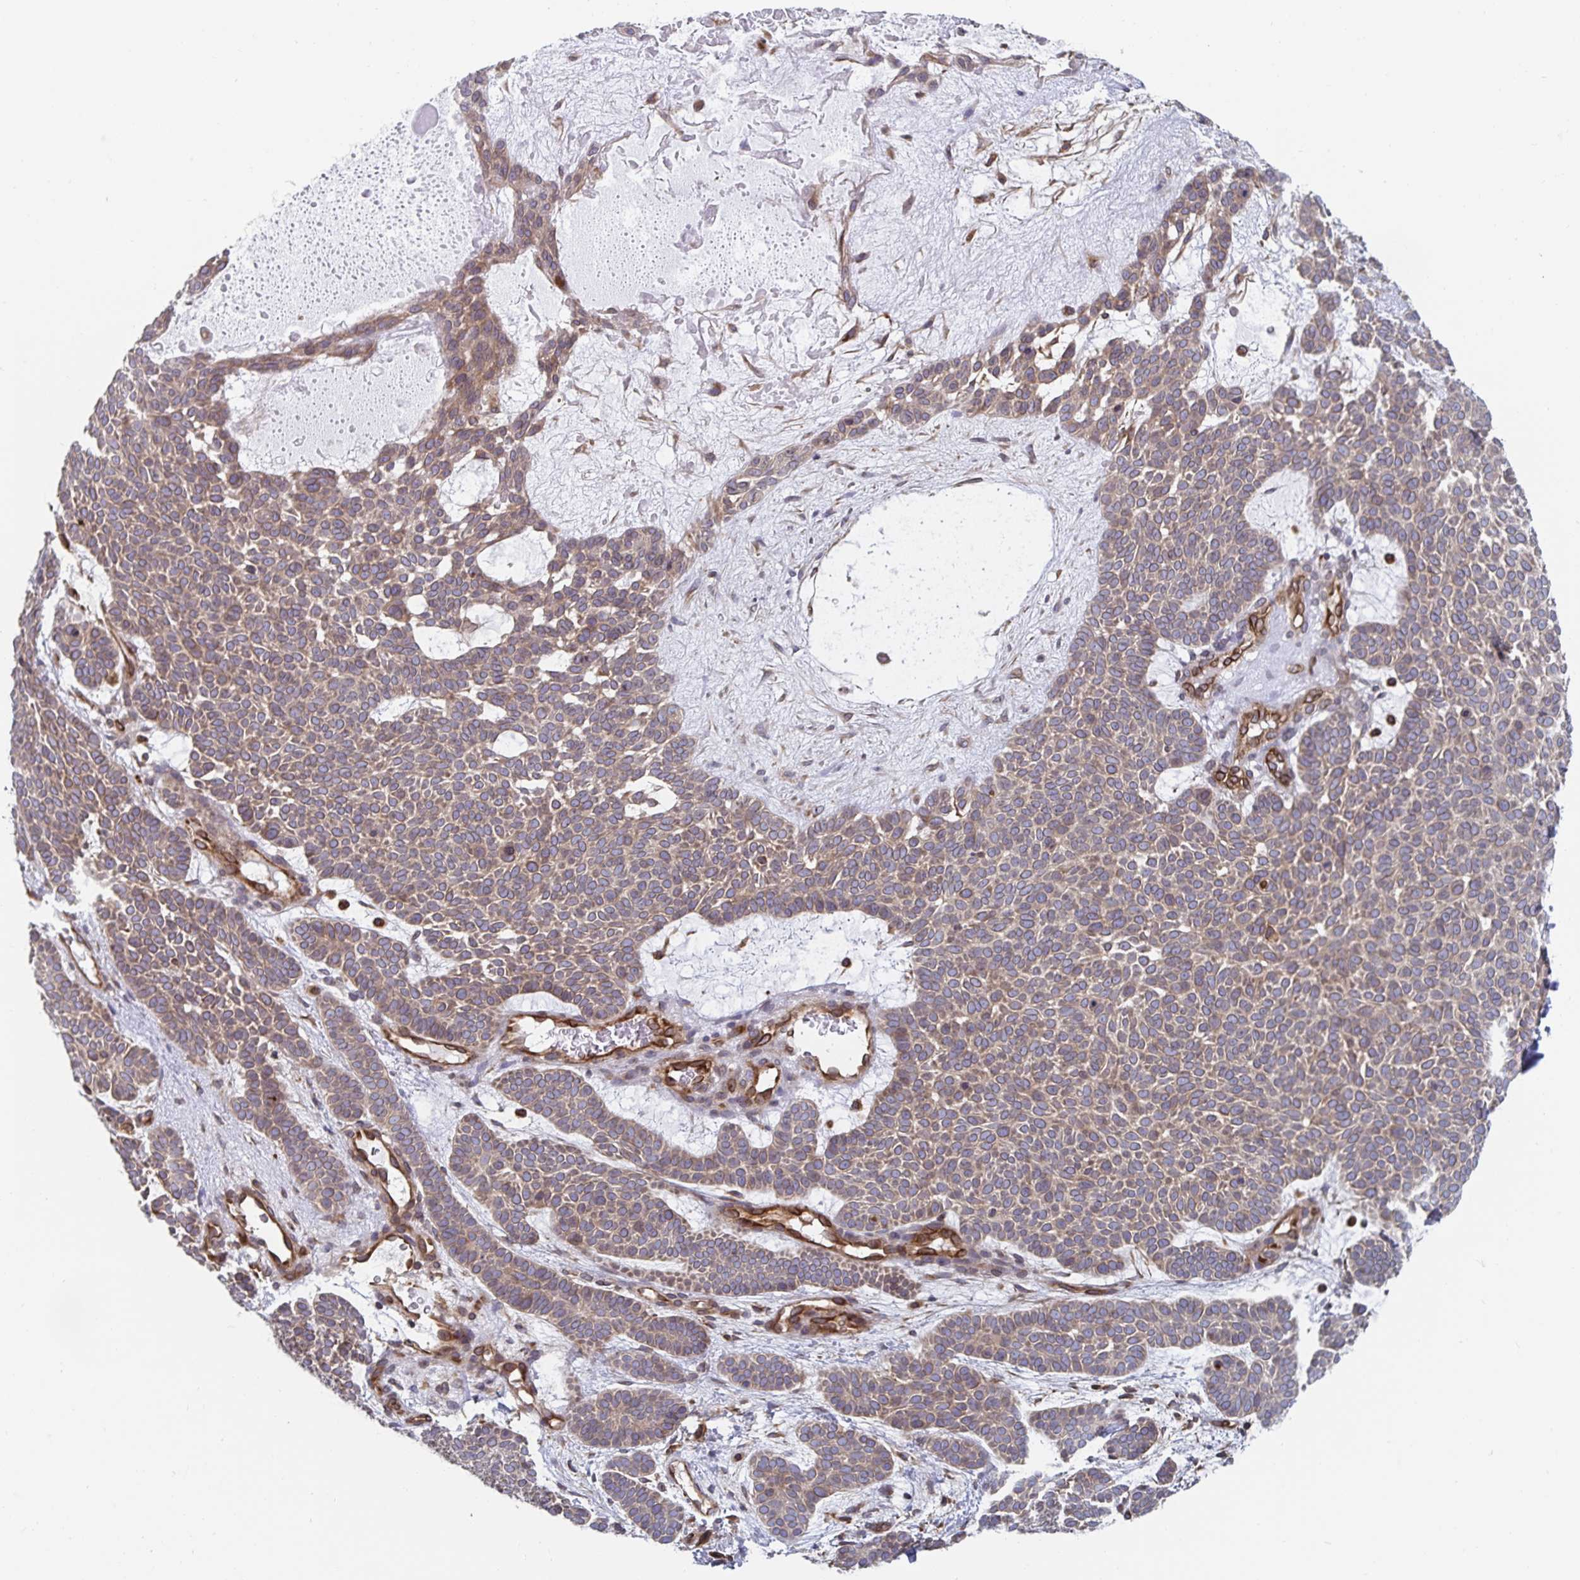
{"staining": {"intensity": "moderate", "quantity": ">75%", "location": "cytoplasmic/membranous"}, "tissue": "skin cancer", "cell_type": "Tumor cells", "image_type": "cancer", "snomed": [{"axis": "morphology", "description": "Basal cell carcinoma"}, {"axis": "topography", "description": "Skin"}], "caption": "Protein staining of skin cancer (basal cell carcinoma) tissue displays moderate cytoplasmic/membranous positivity in about >75% of tumor cells. (IHC, brightfield microscopy, high magnification).", "gene": "BCAP29", "patient": {"sex": "female", "age": 82}}